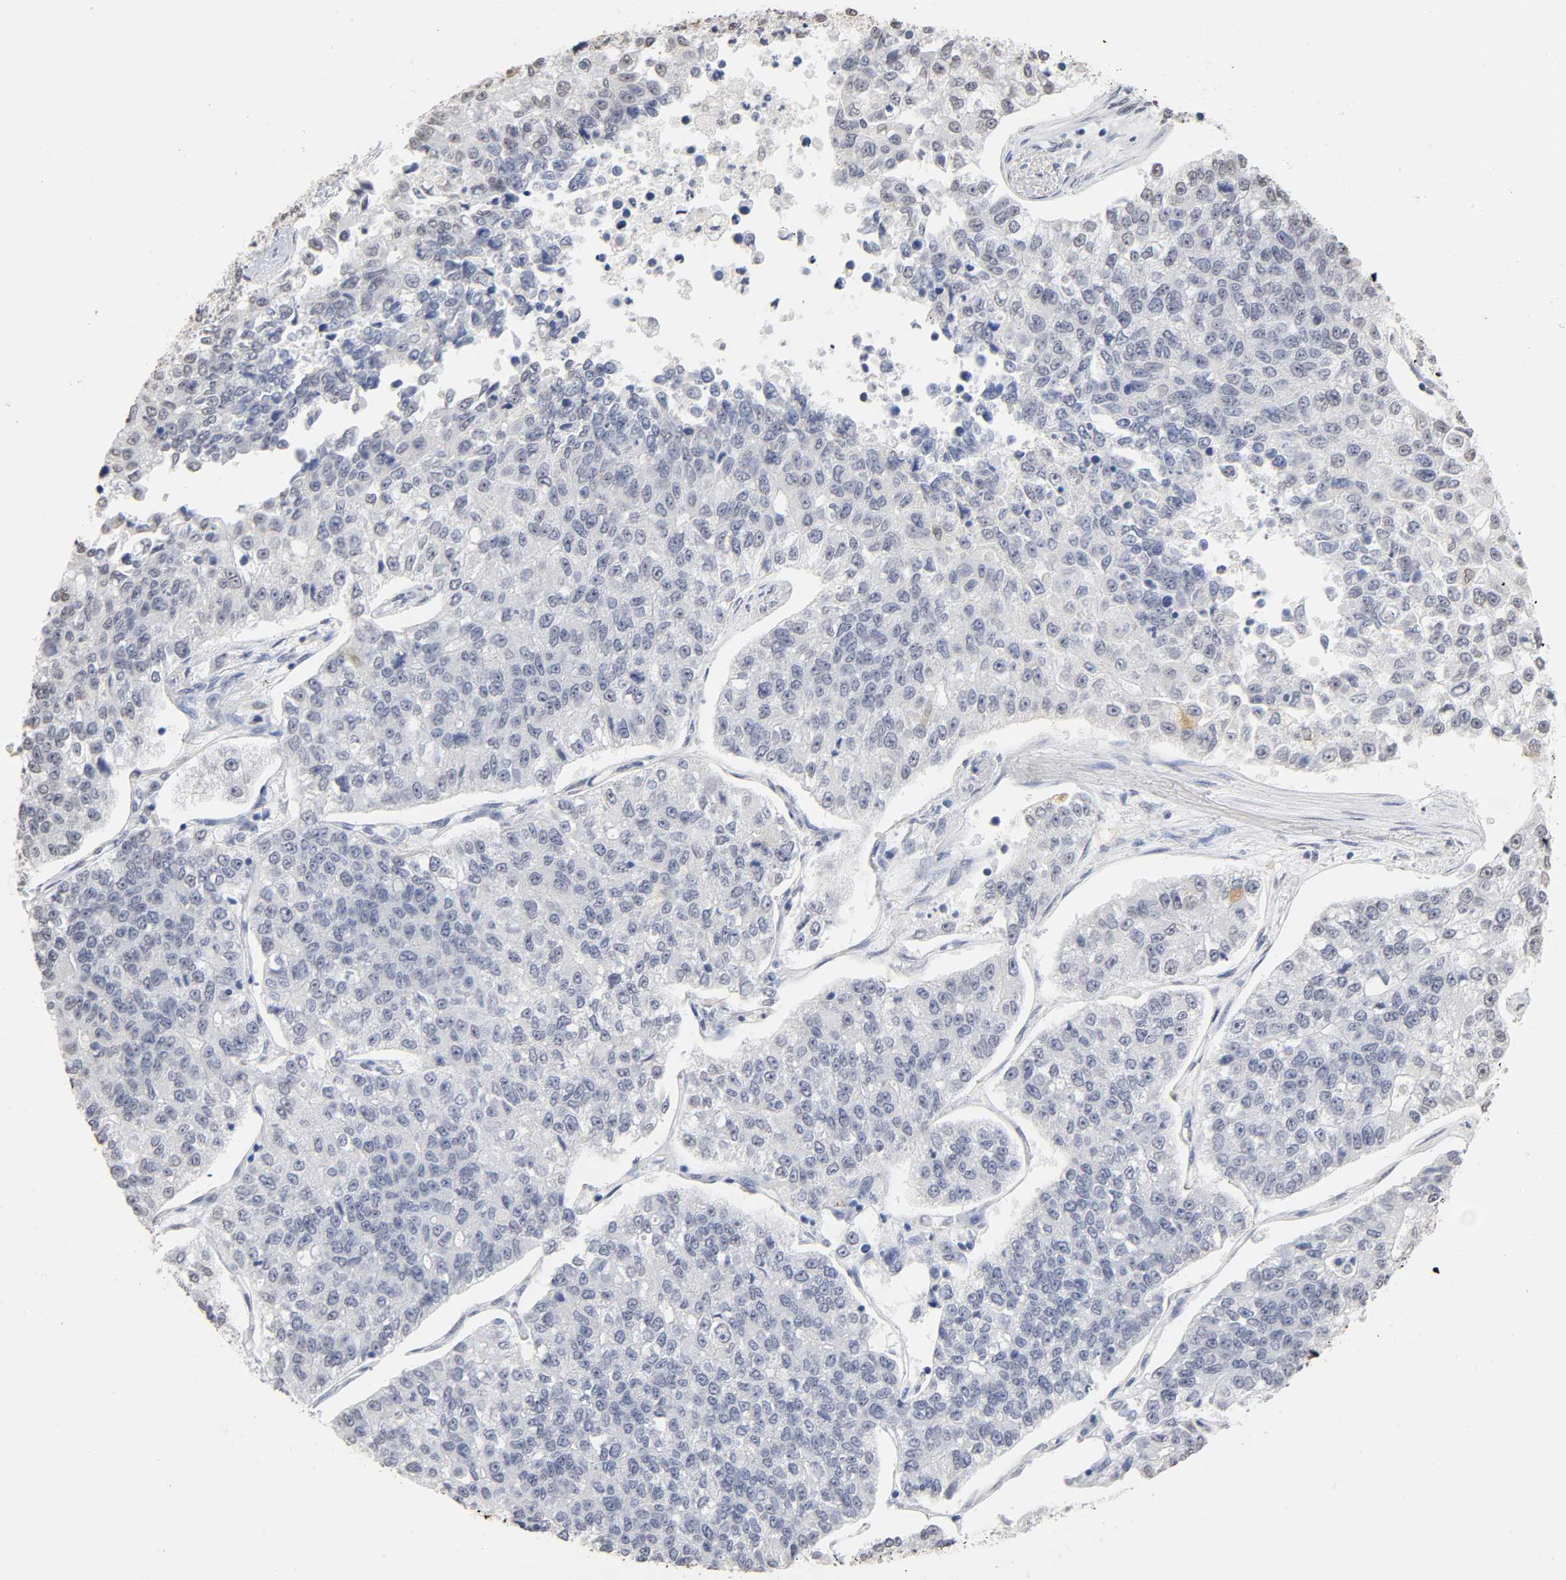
{"staining": {"intensity": "weak", "quantity": "<25%", "location": "cytoplasmic/membranous"}, "tissue": "lung cancer", "cell_type": "Tumor cells", "image_type": "cancer", "snomed": [{"axis": "morphology", "description": "Adenocarcinoma, NOS"}, {"axis": "topography", "description": "Lung"}], "caption": "There is no significant expression in tumor cells of adenocarcinoma (lung).", "gene": "CRABP2", "patient": {"sex": "male", "age": 49}}